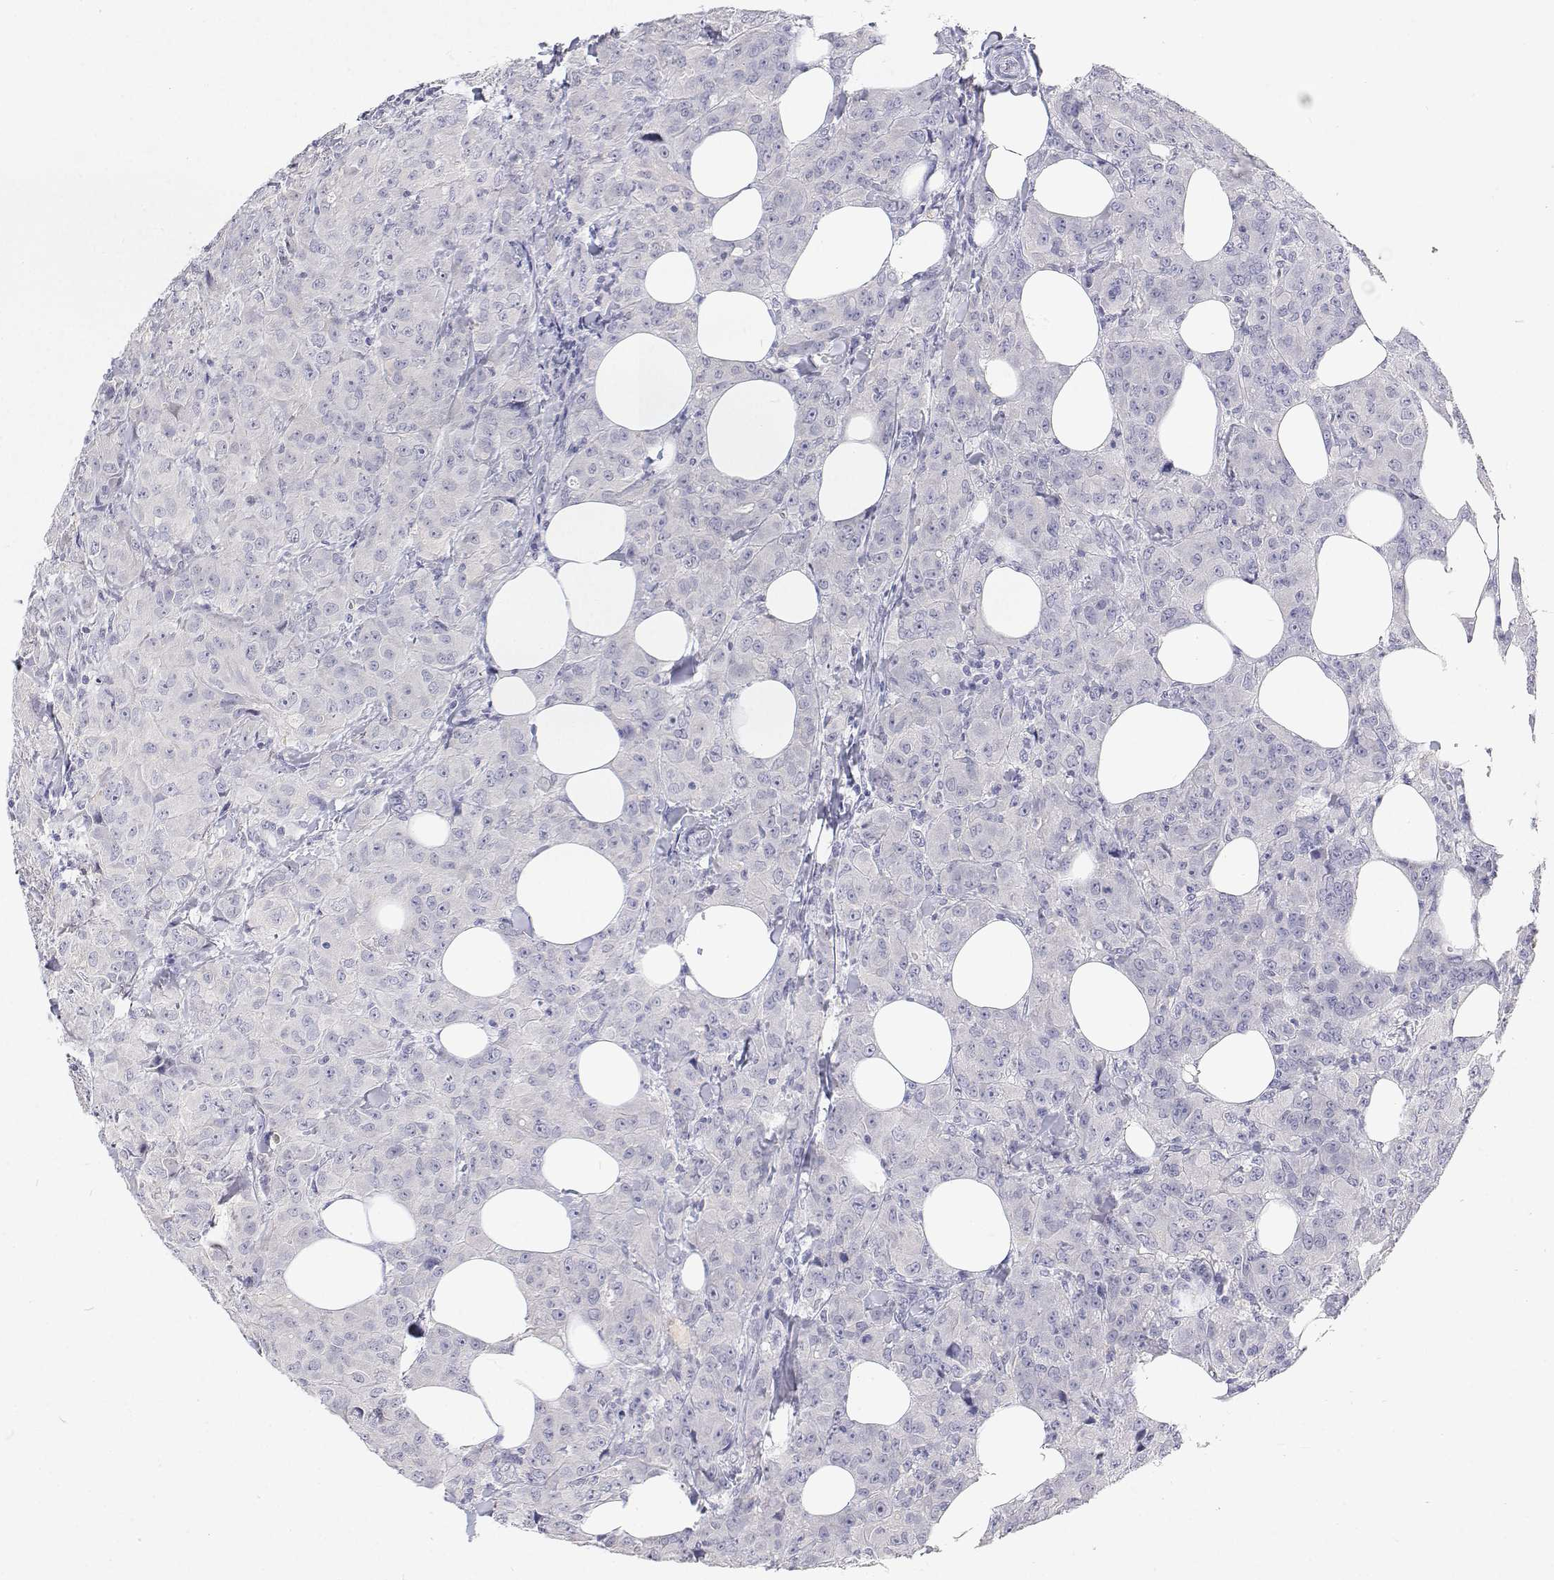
{"staining": {"intensity": "negative", "quantity": "none", "location": "none"}, "tissue": "breast cancer", "cell_type": "Tumor cells", "image_type": "cancer", "snomed": [{"axis": "morphology", "description": "Normal tissue, NOS"}, {"axis": "morphology", "description": "Duct carcinoma"}, {"axis": "topography", "description": "Breast"}], "caption": "Breast cancer (invasive ductal carcinoma) stained for a protein using immunohistochemistry displays no staining tumor cells.", "gene": "NCR2", "patient": {"sex": "female", "age": 43}}